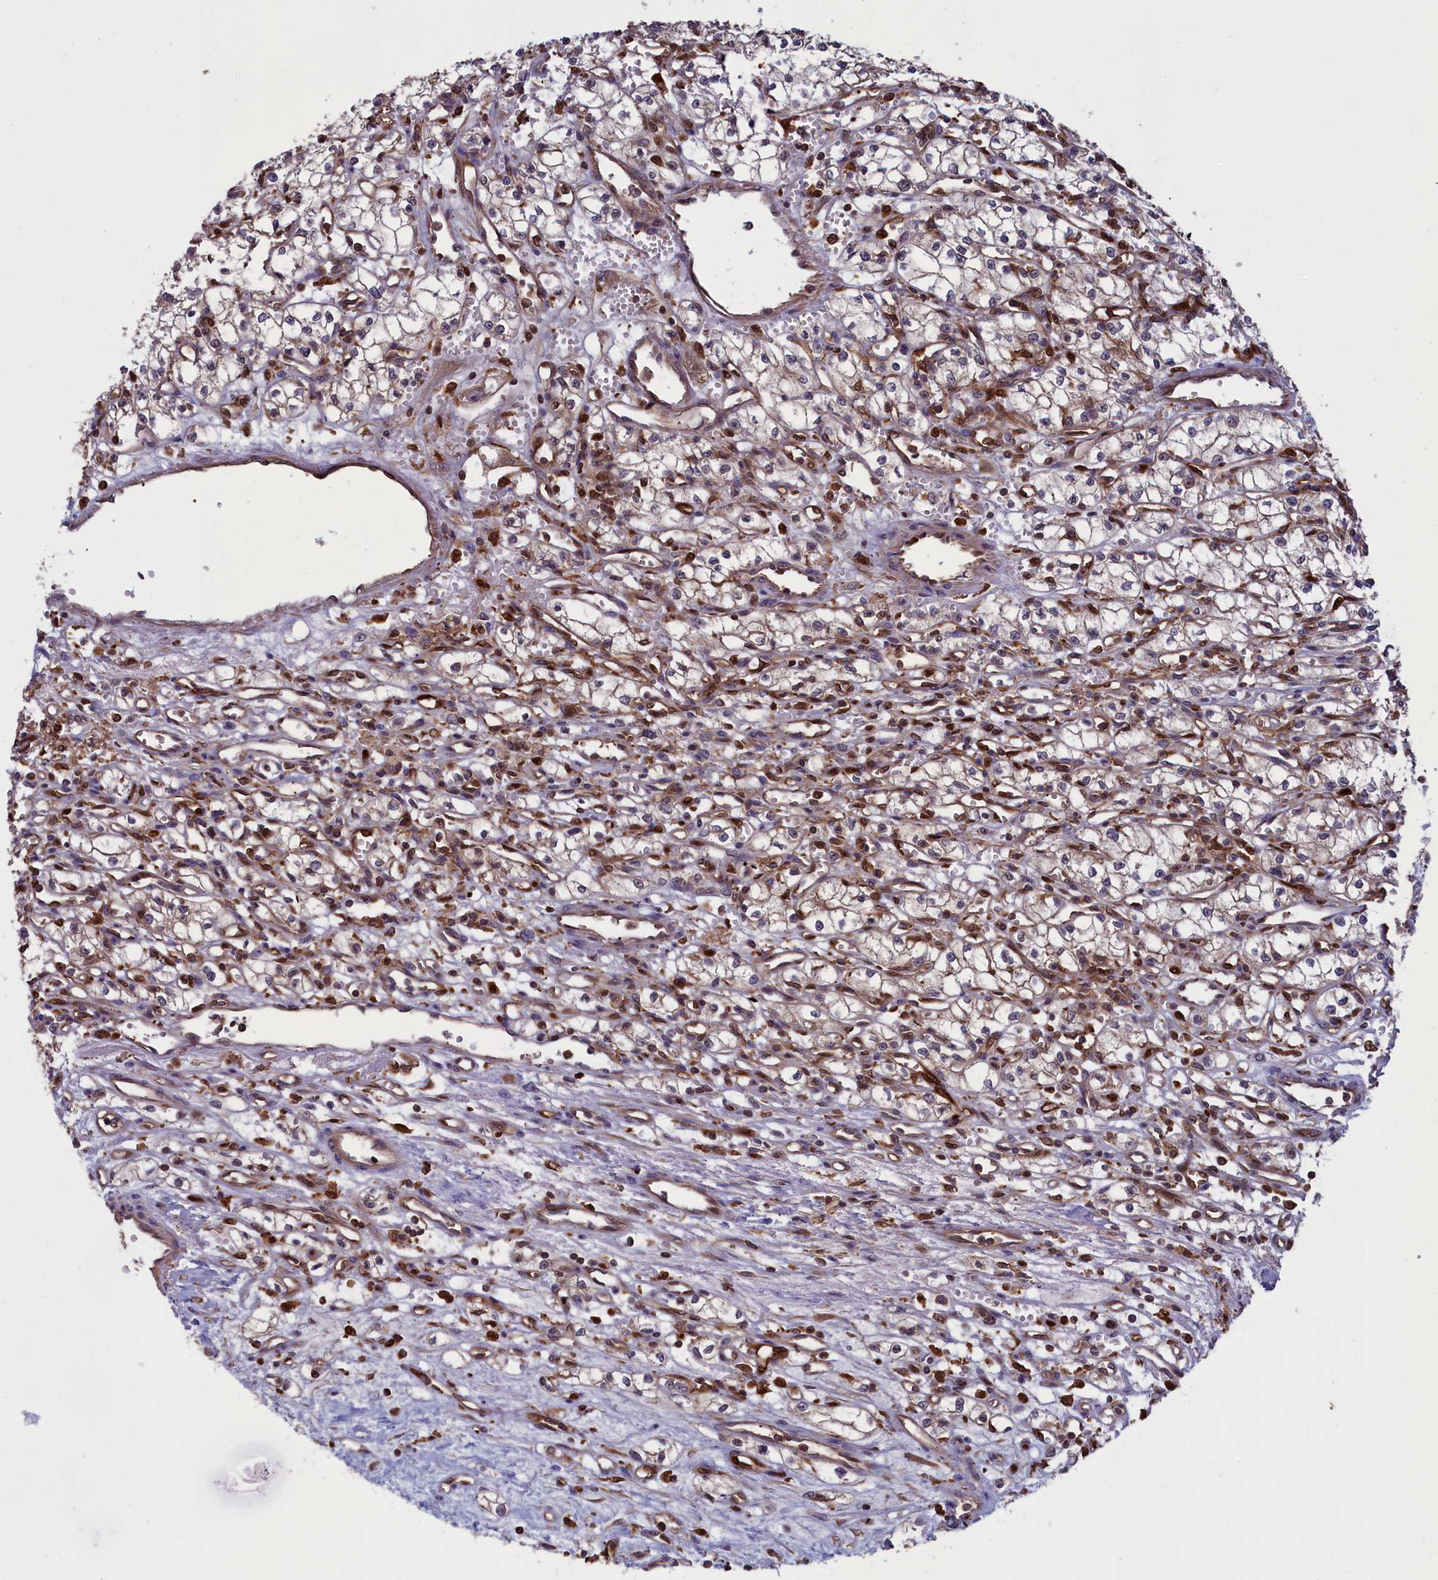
{"staining": {"intensity": "weak", "quantity": "25%-75%", "location": "cytoplasmic/membranous"}, "tissue": "renal cancer", "cell_type": "Tumor cells", "image_type": "cancer", "snomed": [{"axis": "morphology", "description": "Normal tissue, NOS"}, {"axis": "morphology", "description": "Adenocarcinoma, NOS"}, {"axis": "topography", "description": "Kidney"}], "caption": "IHC of adenocarcinoma (renal) demonstrates low levels of weak cytoplasmic/membranous staining in about 25%-75% of tumor cells.", "gene": "ARHGAP18", "patient": {"sex": "male", "age": 59}}